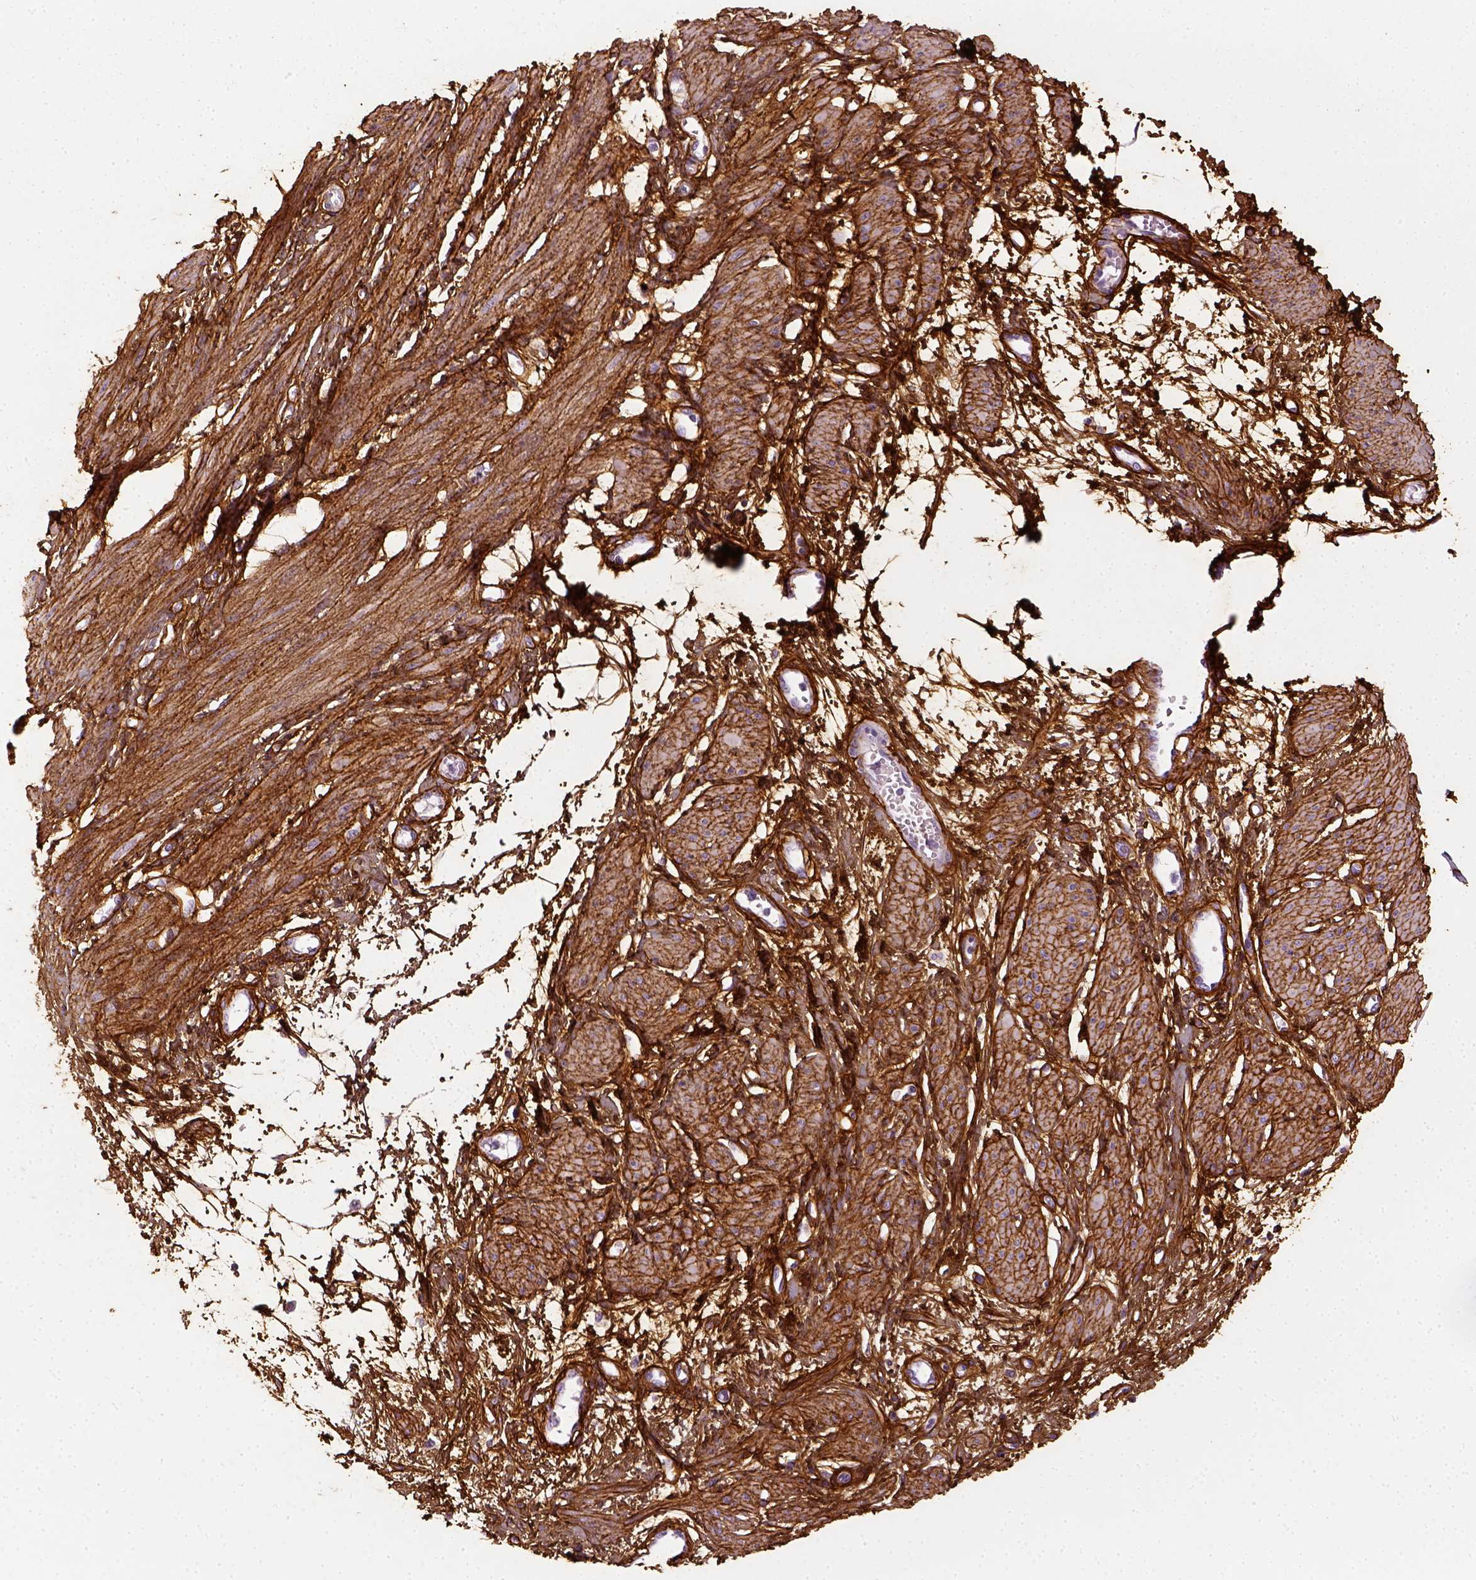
{"staining": {"intensity": "strong", "quantity": ">75%", "location": "cytoplasmic/membranous"}, "tissue": "smooth muscle", "cell_type": "Smooth muscle cells", "image_type": "normal", "snomed": [{"axis": "morphology", "description": "Normal tissue, NOS"}, {"axis": "topography", "description": "Smooth muscle"}, {"axis": "topography", "description": "Uterus"}], "caption": "Immunohistochemistry (IHC) histopathology image of unremarkable smooth muscle stained for a protein (brown), which shows high levels of strong cytoplasmic/membranous expression in about >75% of smooth muscle cells.", "gene": "COL6A2", "patient": {"sex": "female", "age": 39}}